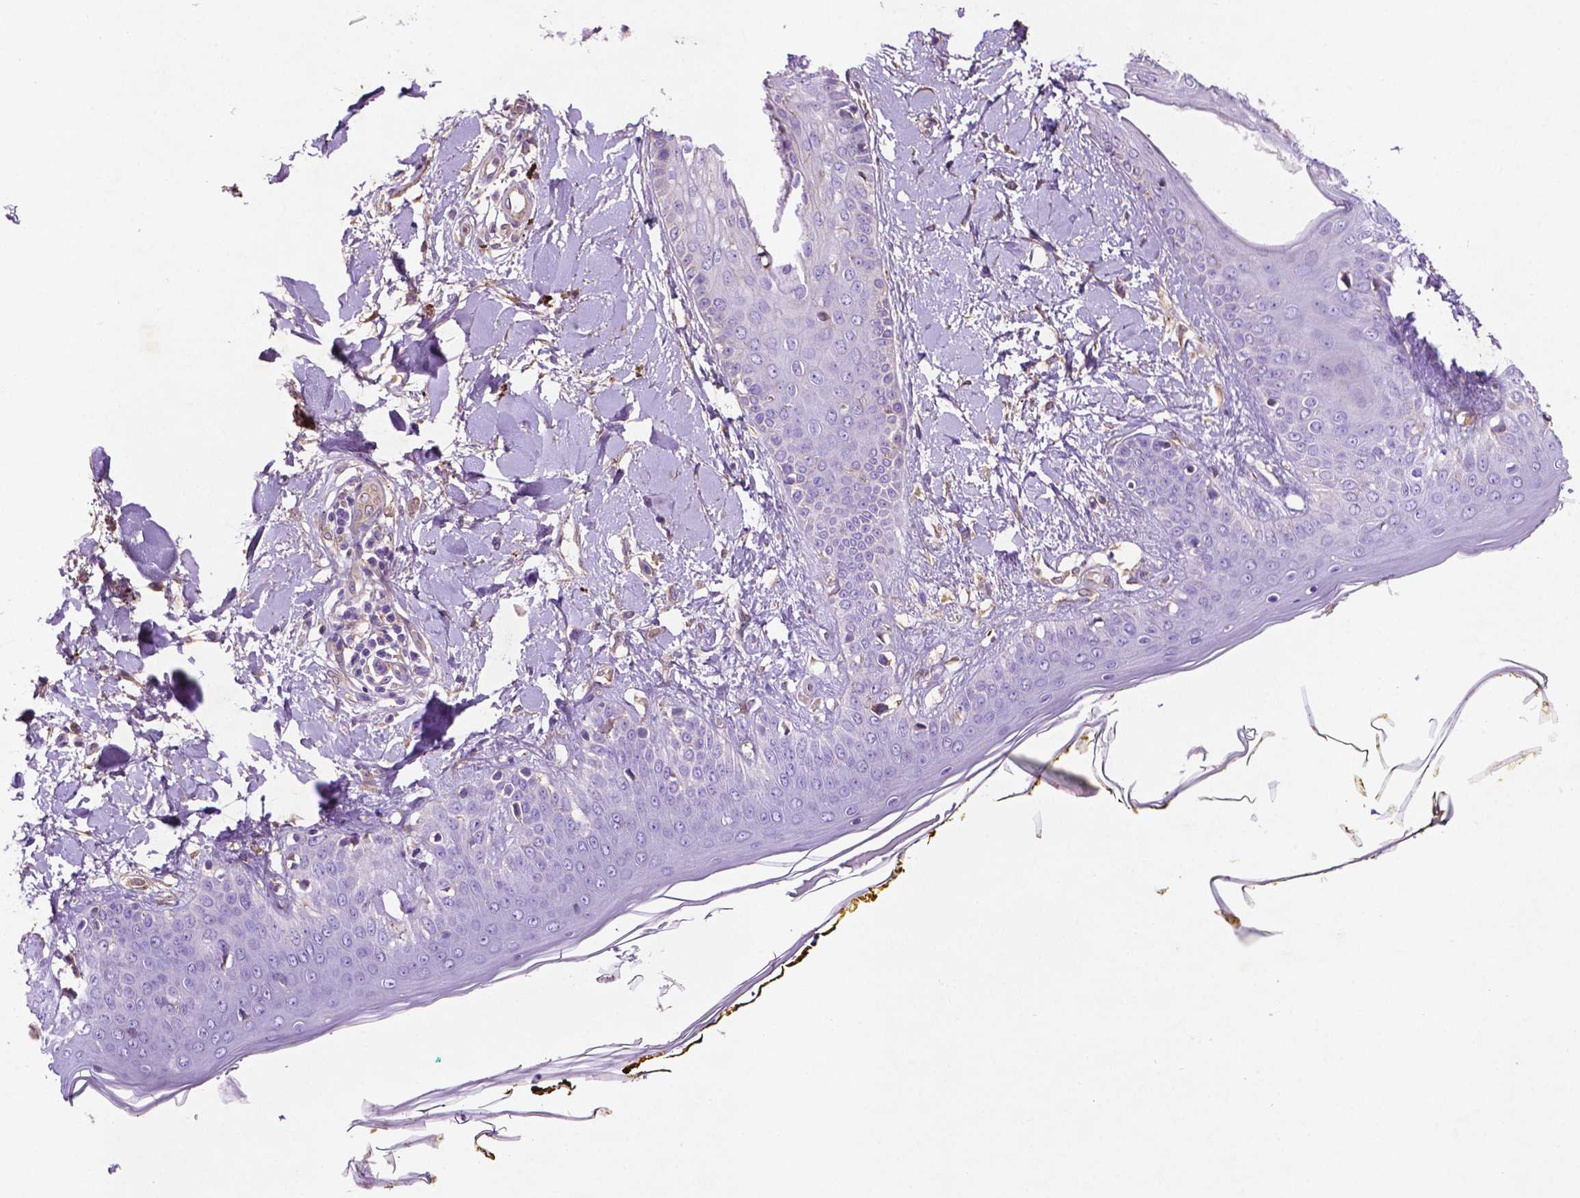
{"staining": {"intensity": "weak", "quantity": "<25%", "location": "cytoplasmic/membranous"}, "tissue": "skin", "cell_type": "Fibroblasts", "image_type": "normal", "snomed": [{"axis": "morphology", "description": "Normal tissue, NOS"}, {"axis": "topography", "description": "Skin"}], "caption": "Histopathology image shows no protein staining in fibroblasts of unremarkable skin. (DAB (3,3'-diaminobenzidine) immunohistochemistry, high magnification).", "gene": "GDPD5", "patient": {"sex": "female", "age": 34}}